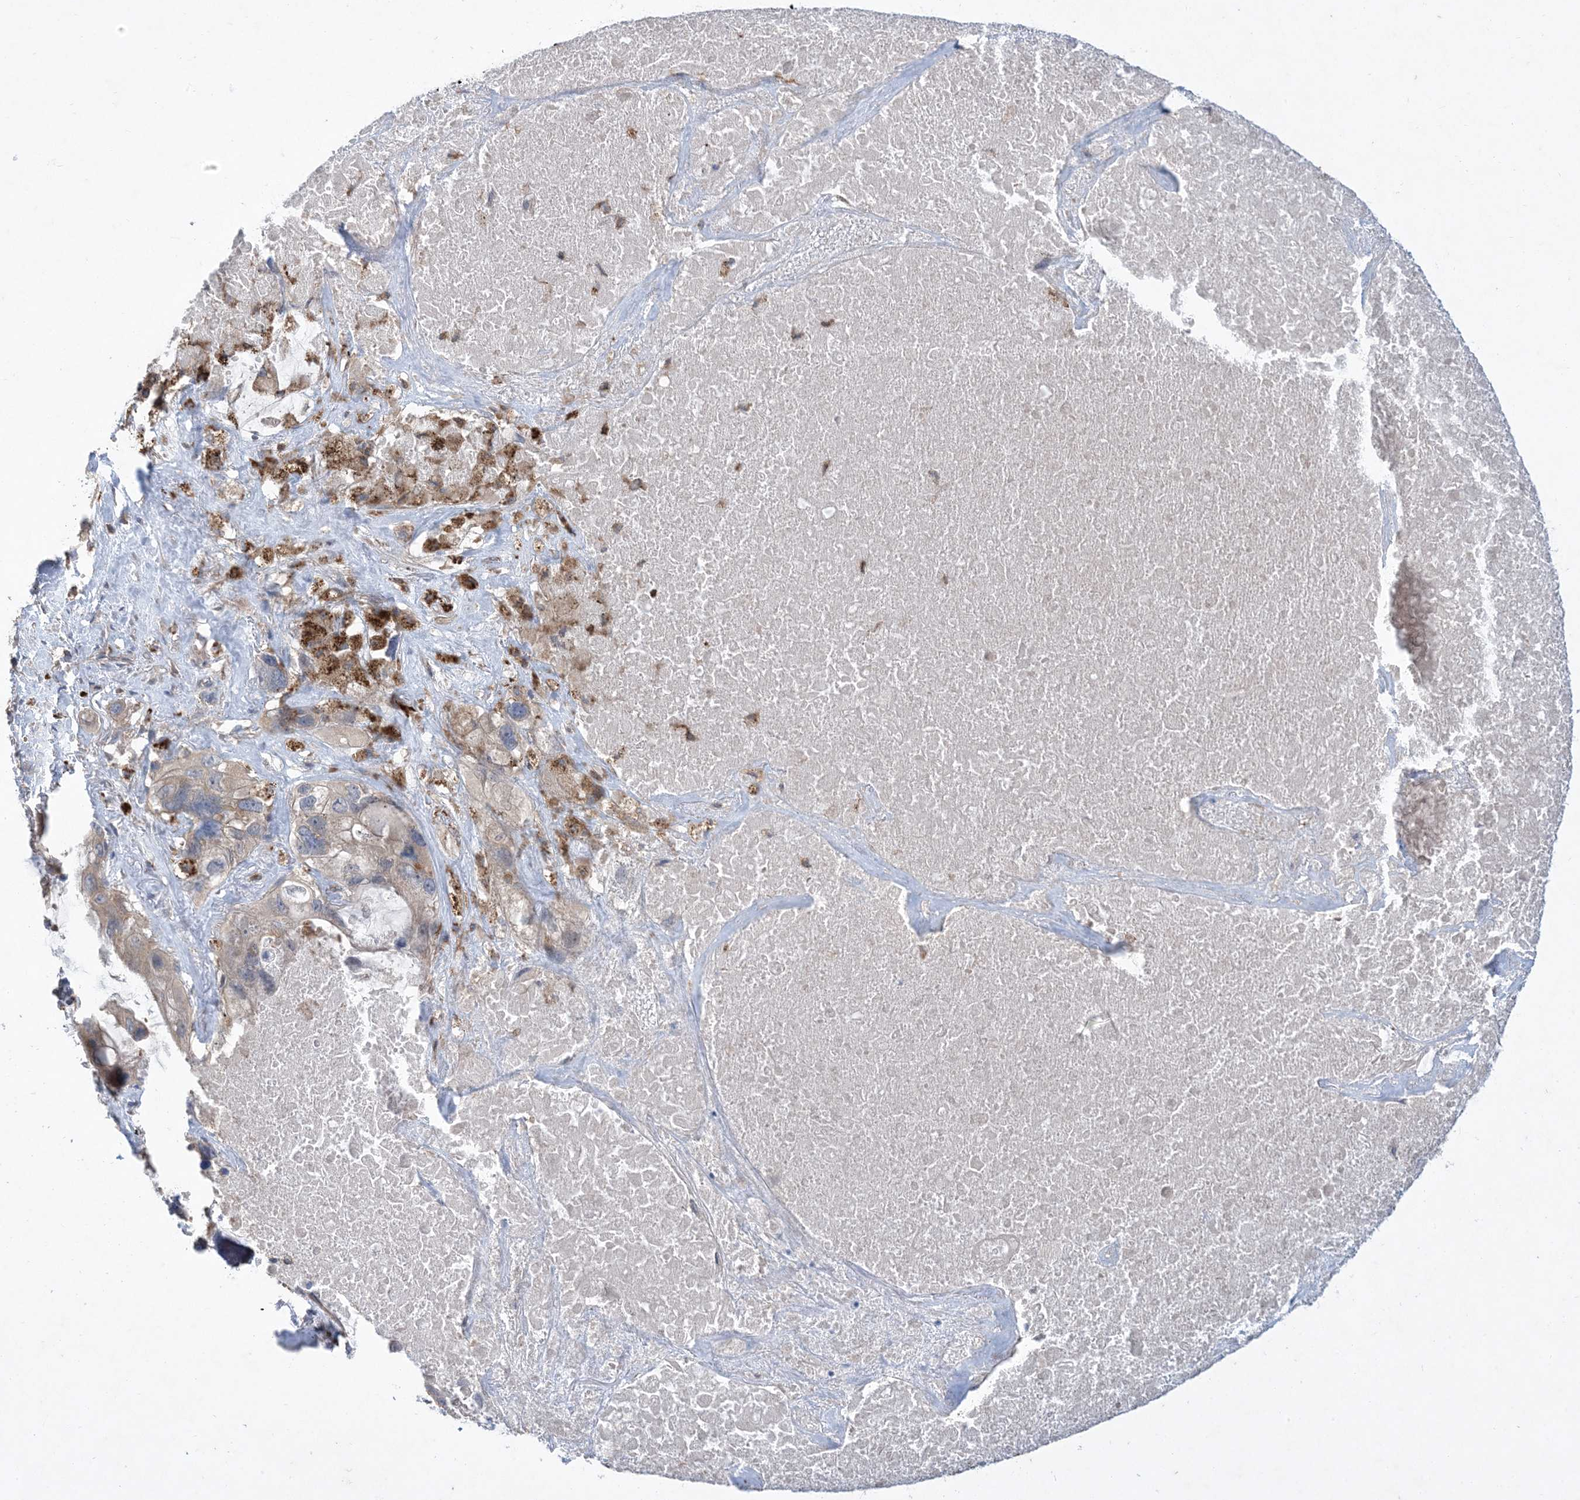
{"staining": {"intensity": "negative", "quantity": "none", "location": "none"}, "tissue": "lung cancer", "cell_type": "Tumor cells", "image_type": "cancer", "snomed": [{"axis": "morphology", "description": "Squamous cell carcinoma, NOS"}, {"axis": "topography", "description": "Lung"}], "caption": "This is an immunohistochemistry histopathology image of squamous cell carcinoma (lung). There is no expression in tumor cells.", "gene": "MASP2", "patient": {"sex": "female", "age": 73}}